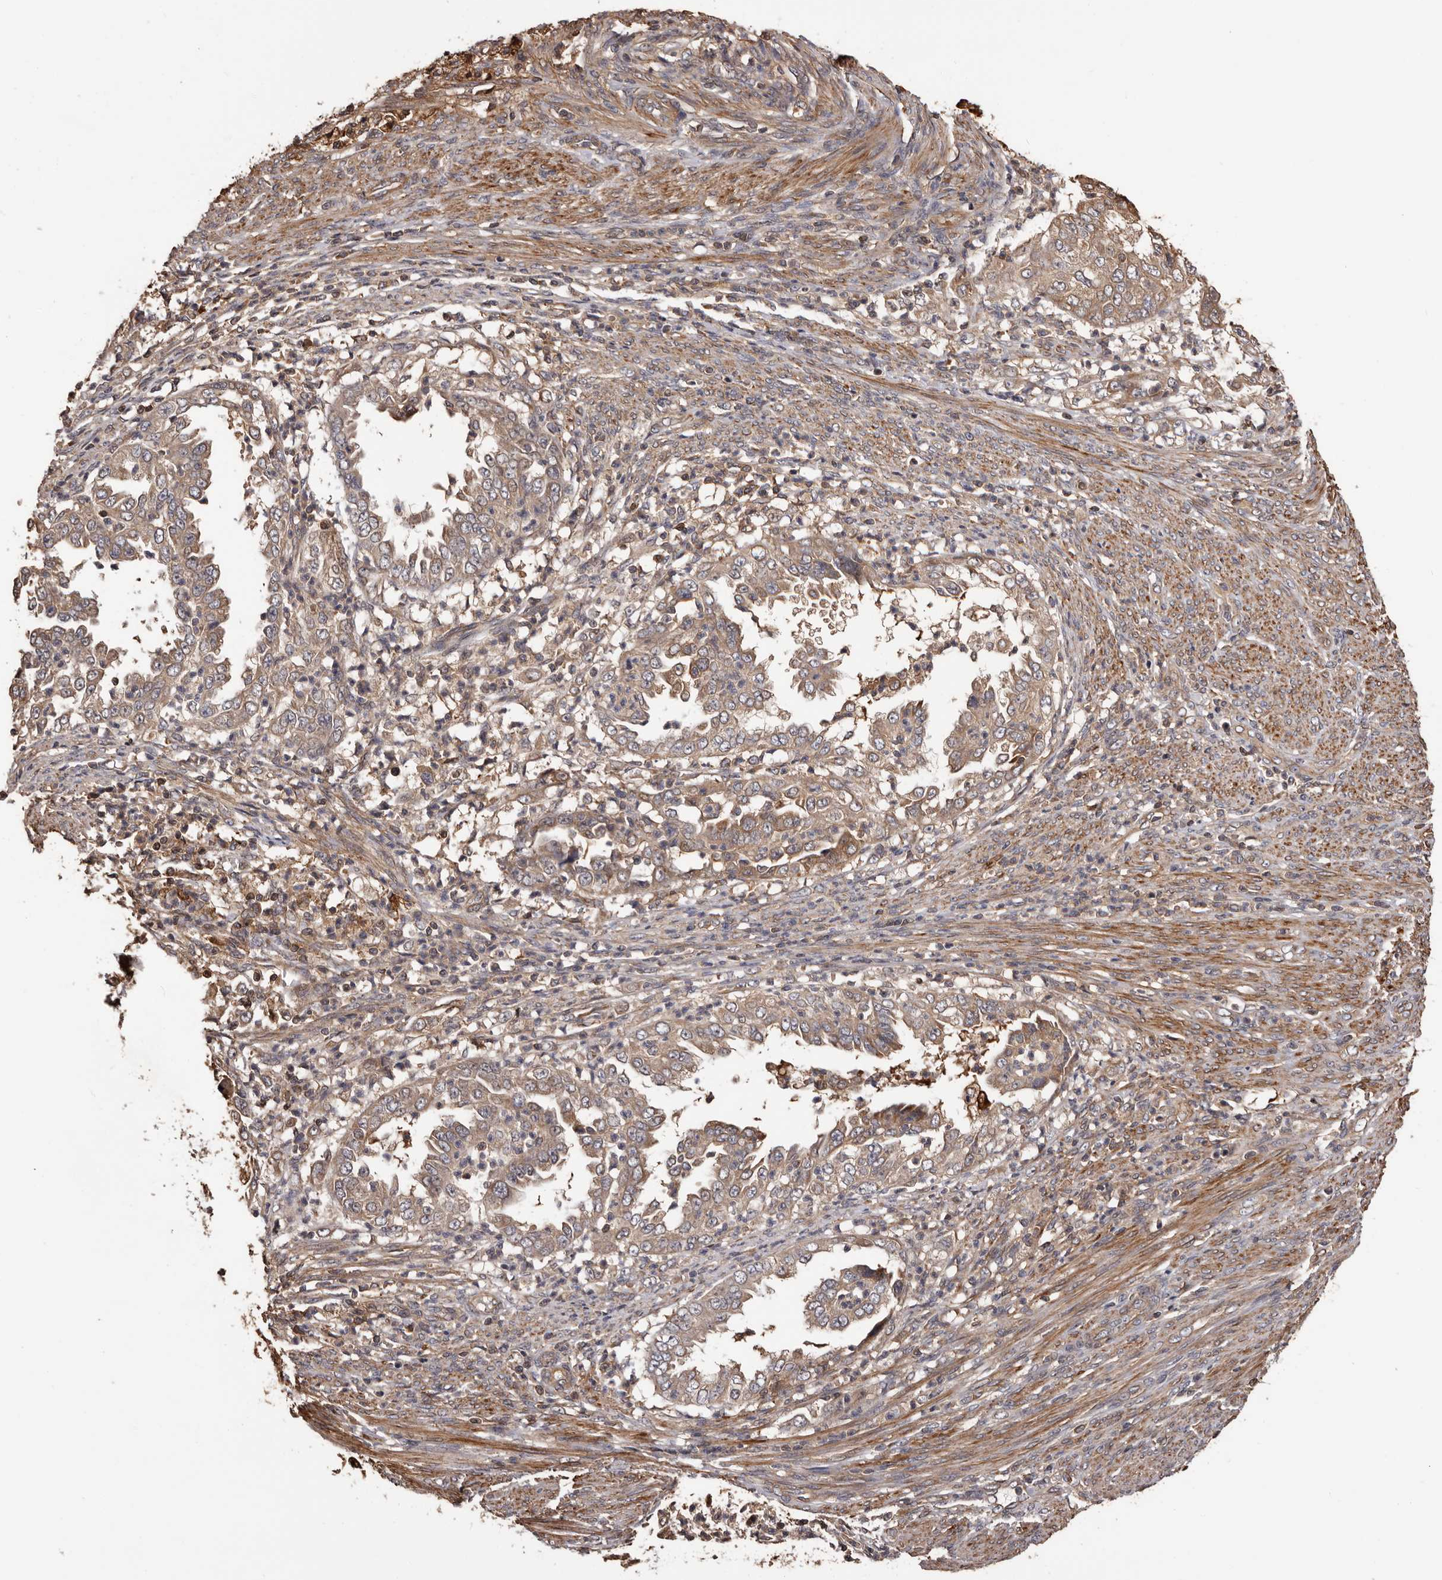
{"staining": {"intensity": "weak", "quantity": ">75%", "location": "cytoplasmic/membranous"}, "tissue": "endometrial cancer", "cell_type": "Tumor cells", "image_type": "cancer", "snomed": [{"axis": "morphology", "description": "Adenocarcinoma, NOS"}, {"axis": "topography", "description": "Endometrium"}], "caption": "Immunohistochemistry (IHC) image of endometrial cancer (adenocarcinoma) stained for a protein (brown), which reveals low levels of weak cytoplasmic/membranous positivity in about >75% of tumor cells.", "gene": "ADAMTS2", "patient": {"sex": "female", "age": 85}}